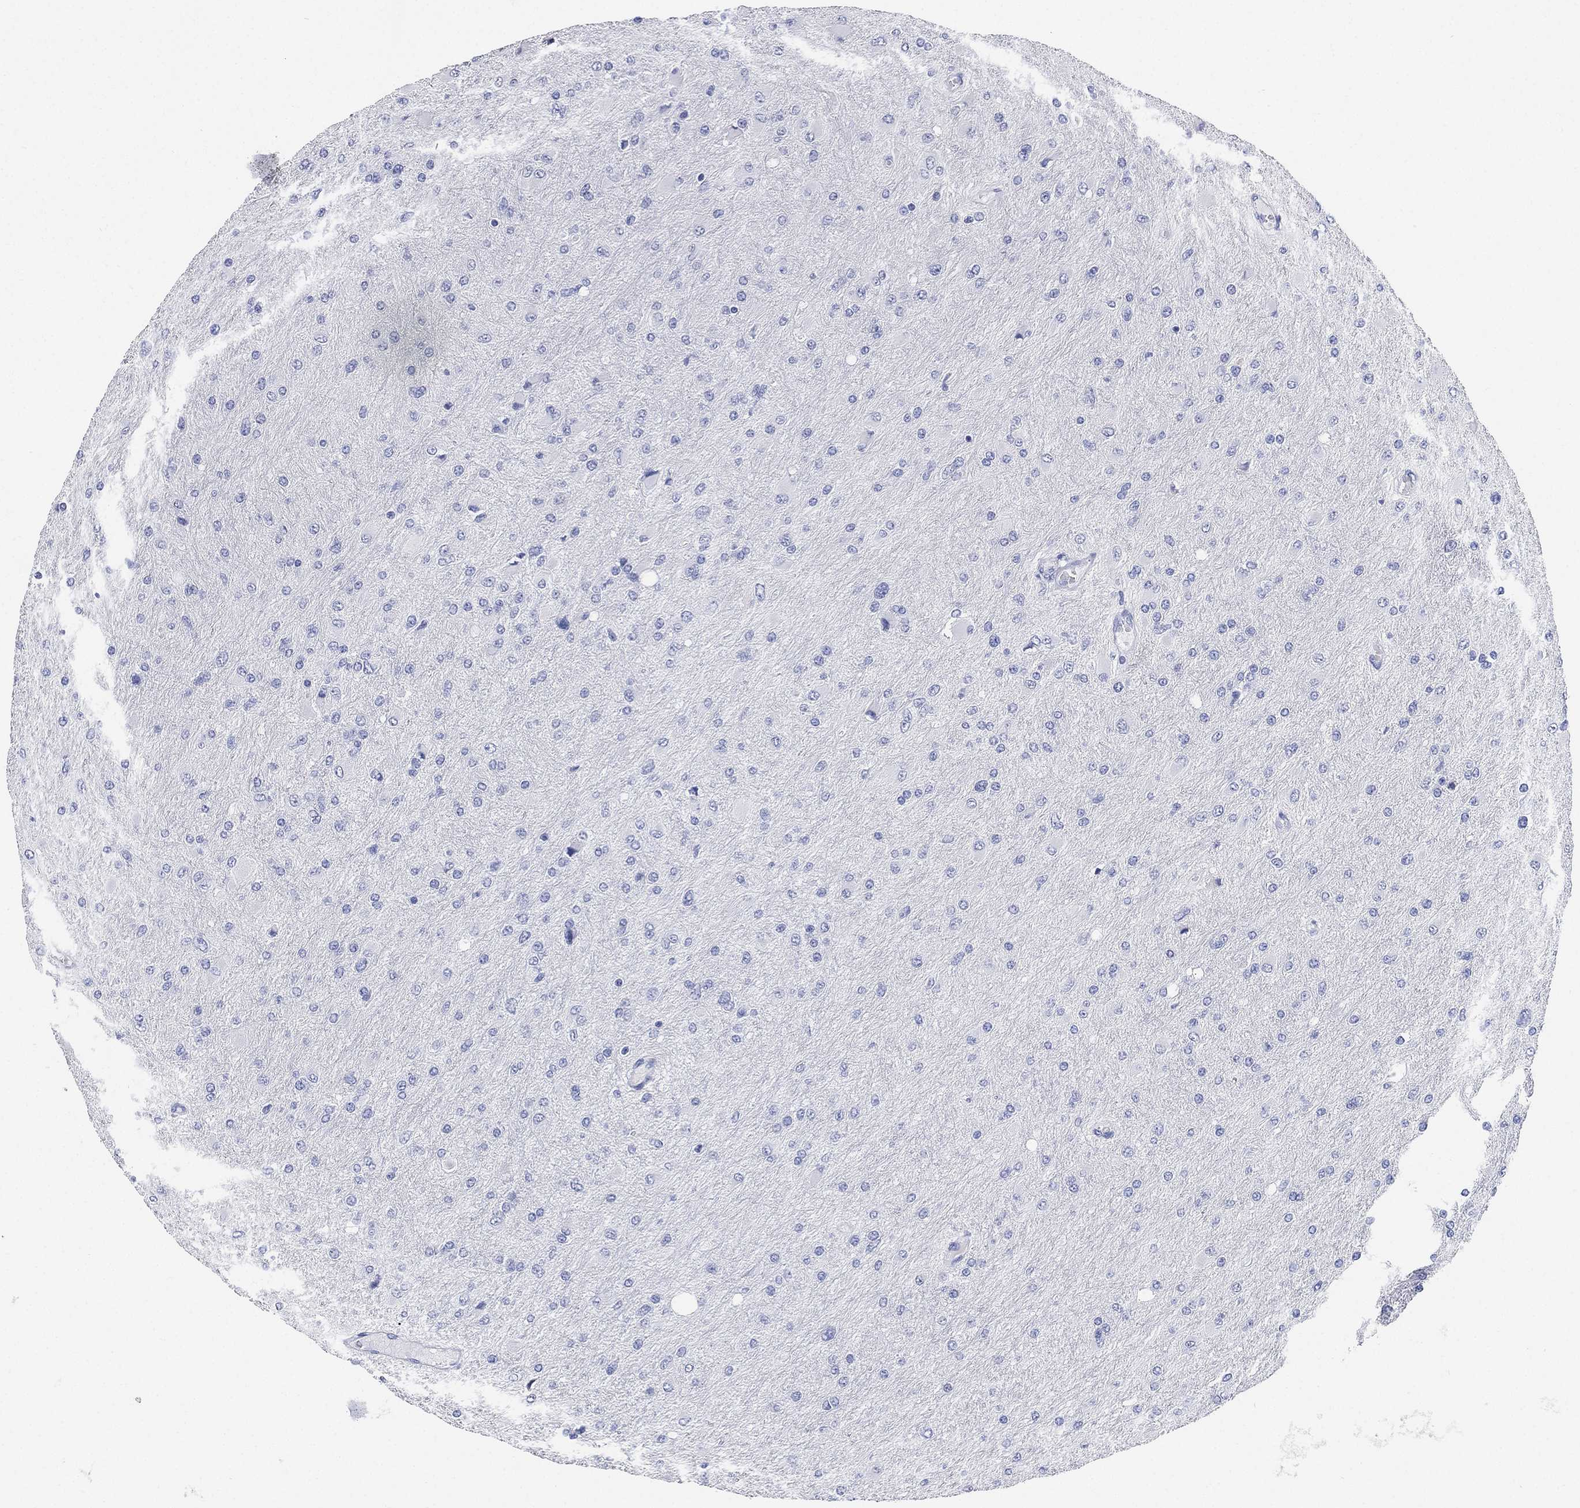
{"staining": {"intensity": "negative", "quantity": "none", "location": "none"}, "tissue": "glioma", "cell_type": "Tumor cells", "image_type": "cancer", "snomed": [{"axis": "morphology", "description": "Glioma, malignant, High grade"}, {"axis": "topography", "description": "Cerebral cortex"}], "caption": "This is a micrograph of immunohistochemistry (IHC) staining of malignant high-grade glioma, which shows no staining in tumor cells.", "gene": "IYD", "patient": {"sex": "female", "age": 36}}